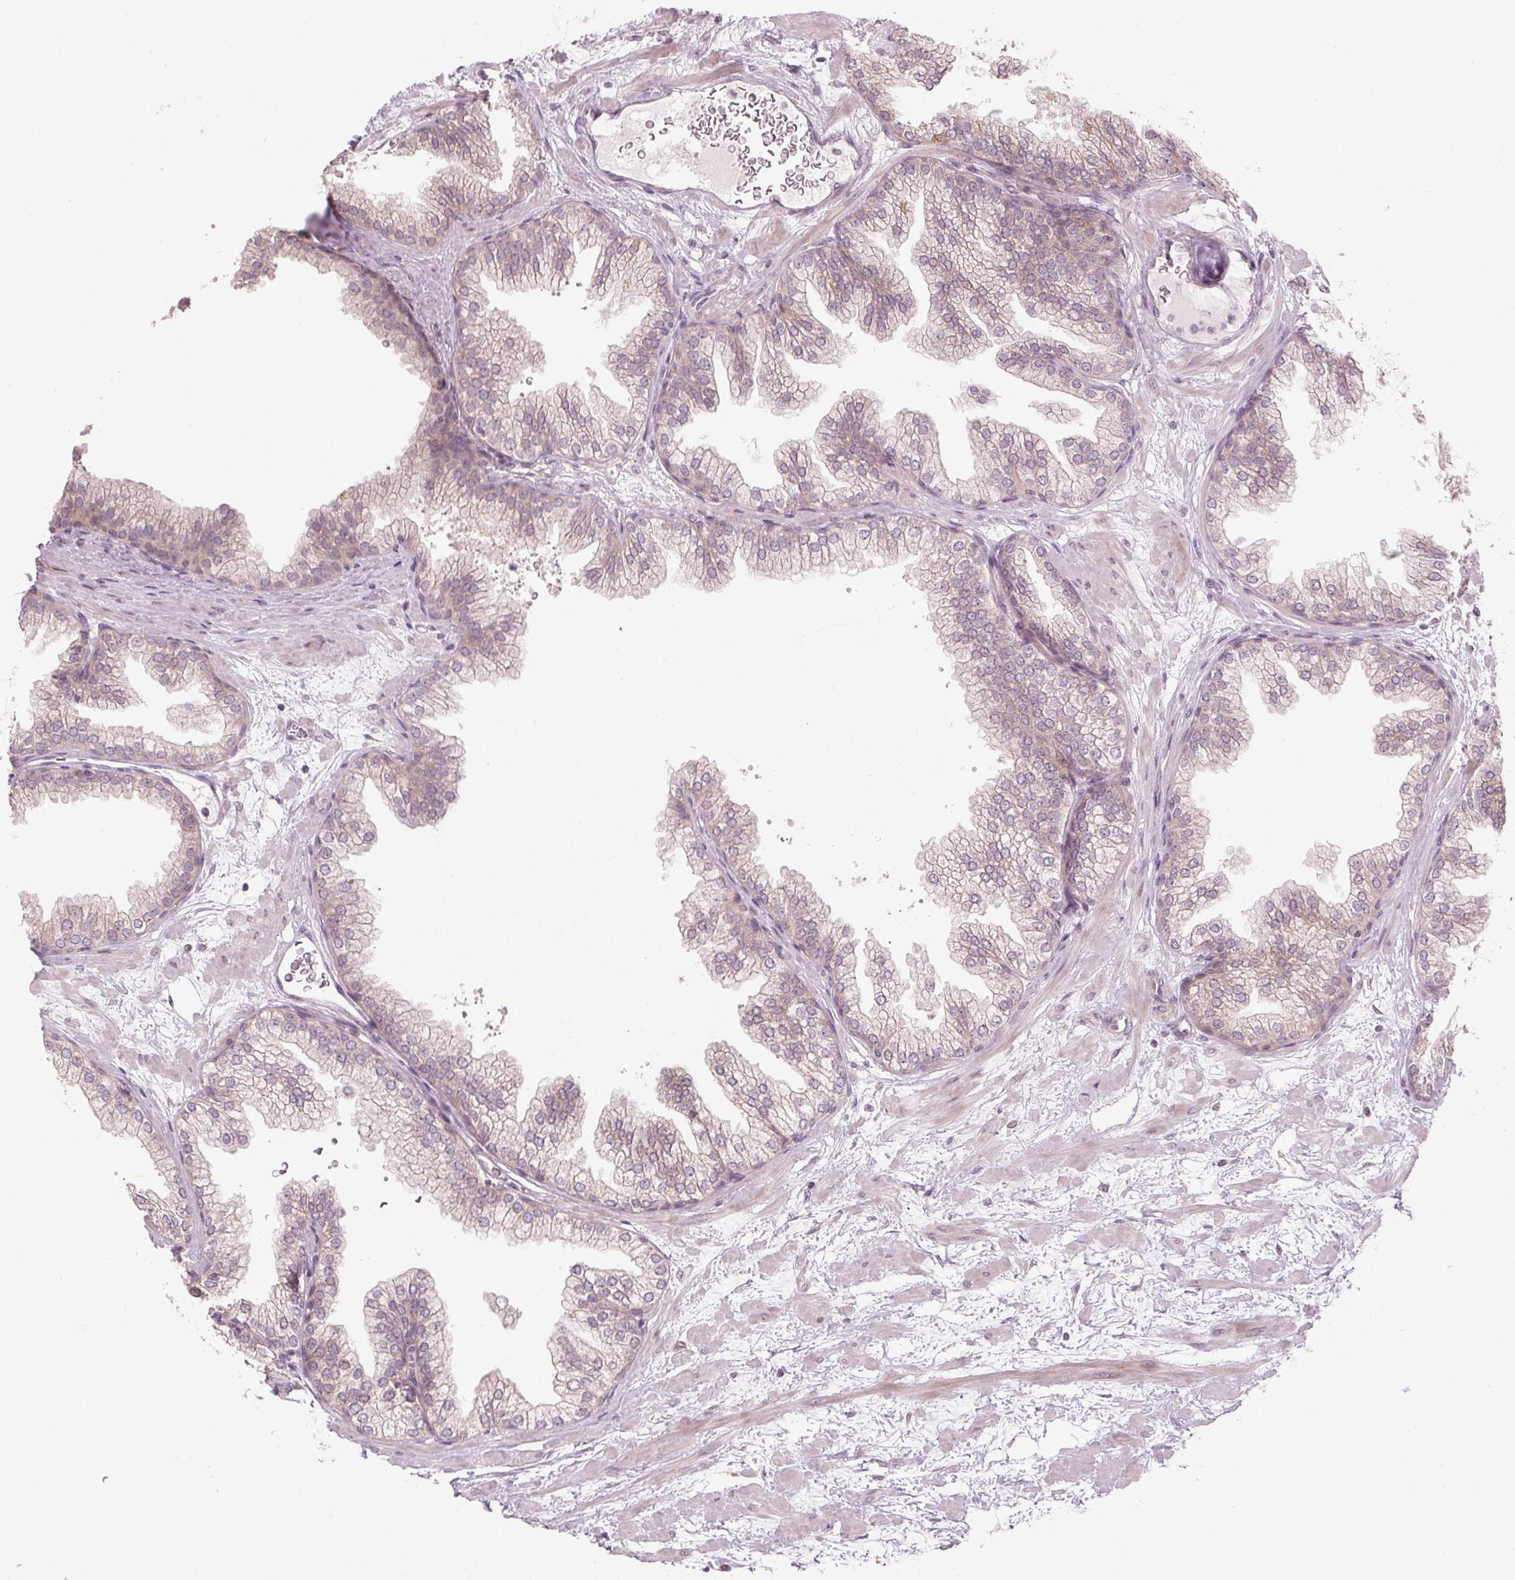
{"staining": {"intensity": "weak", "quantity": "25%-75%", "location": "cytoplasmic/membranous"}, "tissue": "prostate", "cell_type": "Glandular cells", "image_type": "normal", "snomed": [{"axis": "morphology", "description": "Normal tissue, NOS"}, {"axis": "topography", "description": "Prostate"}], "caption": "Immunohistochemistry of benign prostate displays low levels of weak cytoplasmic/membranous positivity in about 25%-75% of glandular cells. The protein of interest is stained brown, and the nuclei are stained in blue (DAB IHC with brightfield microscopy, high magnification).", "gene": "TMED6", "patient": {"sex": "male", "age": 37}}